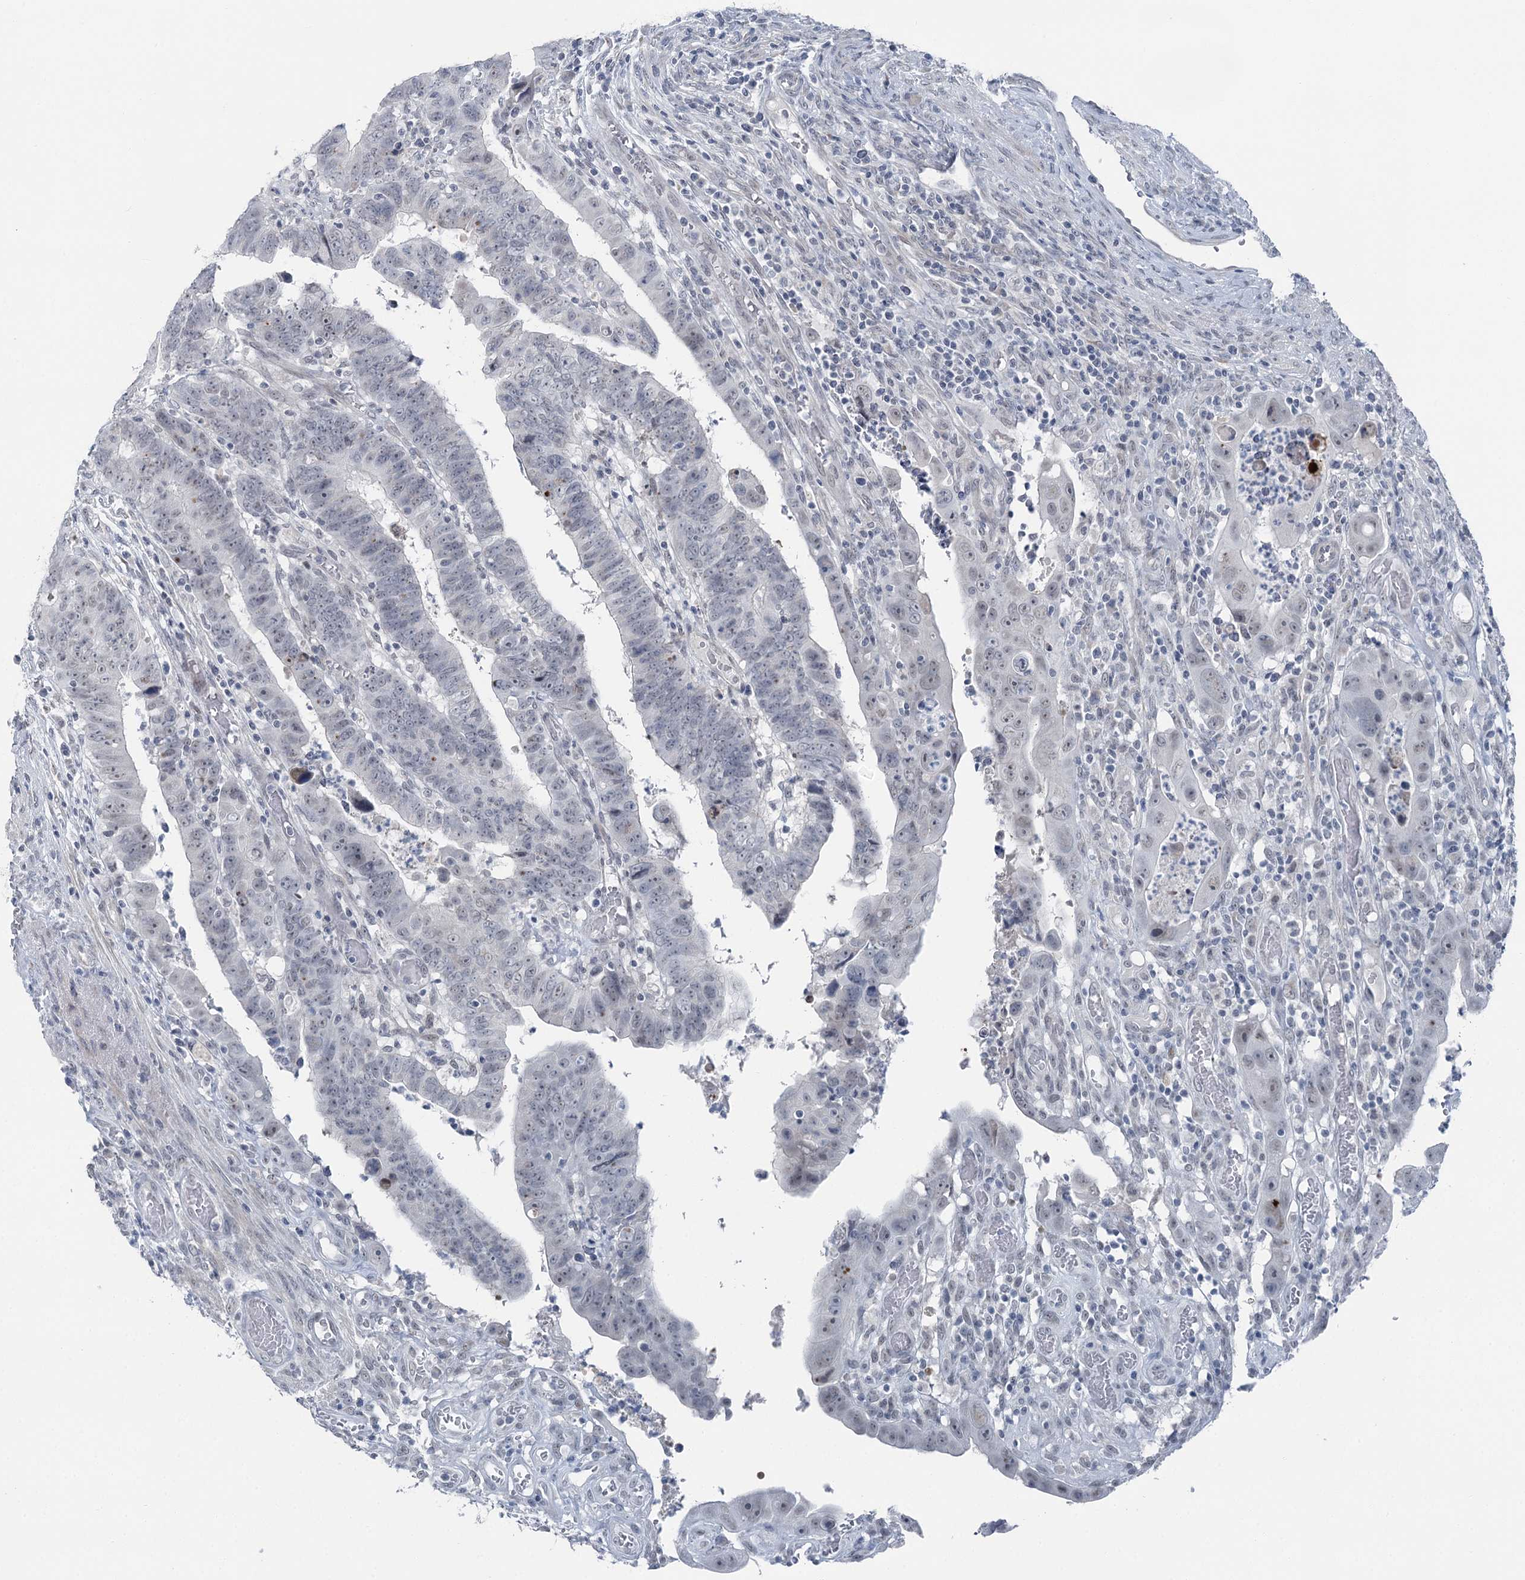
{"staining": {"intensity": "negative", "quantity": "none", "location": "none"}, "tissue": "colorectal cancer", "cell_type": "Tumor cells", "image_type": "cancer", "snomed": [{"axis": "morphology", "description": "Normal tissue, NOS"}, {"axis": "morphology", "description": "Adenocarcinoma, NOS"}, {"axis": "topography", "description": "Rectum"}], "caption": "Tumor cells show no significant positivity in adenocarcinoma (colorectal).", "gene": "STEEP1", "patient": {"sex": "female", "age": 65}}